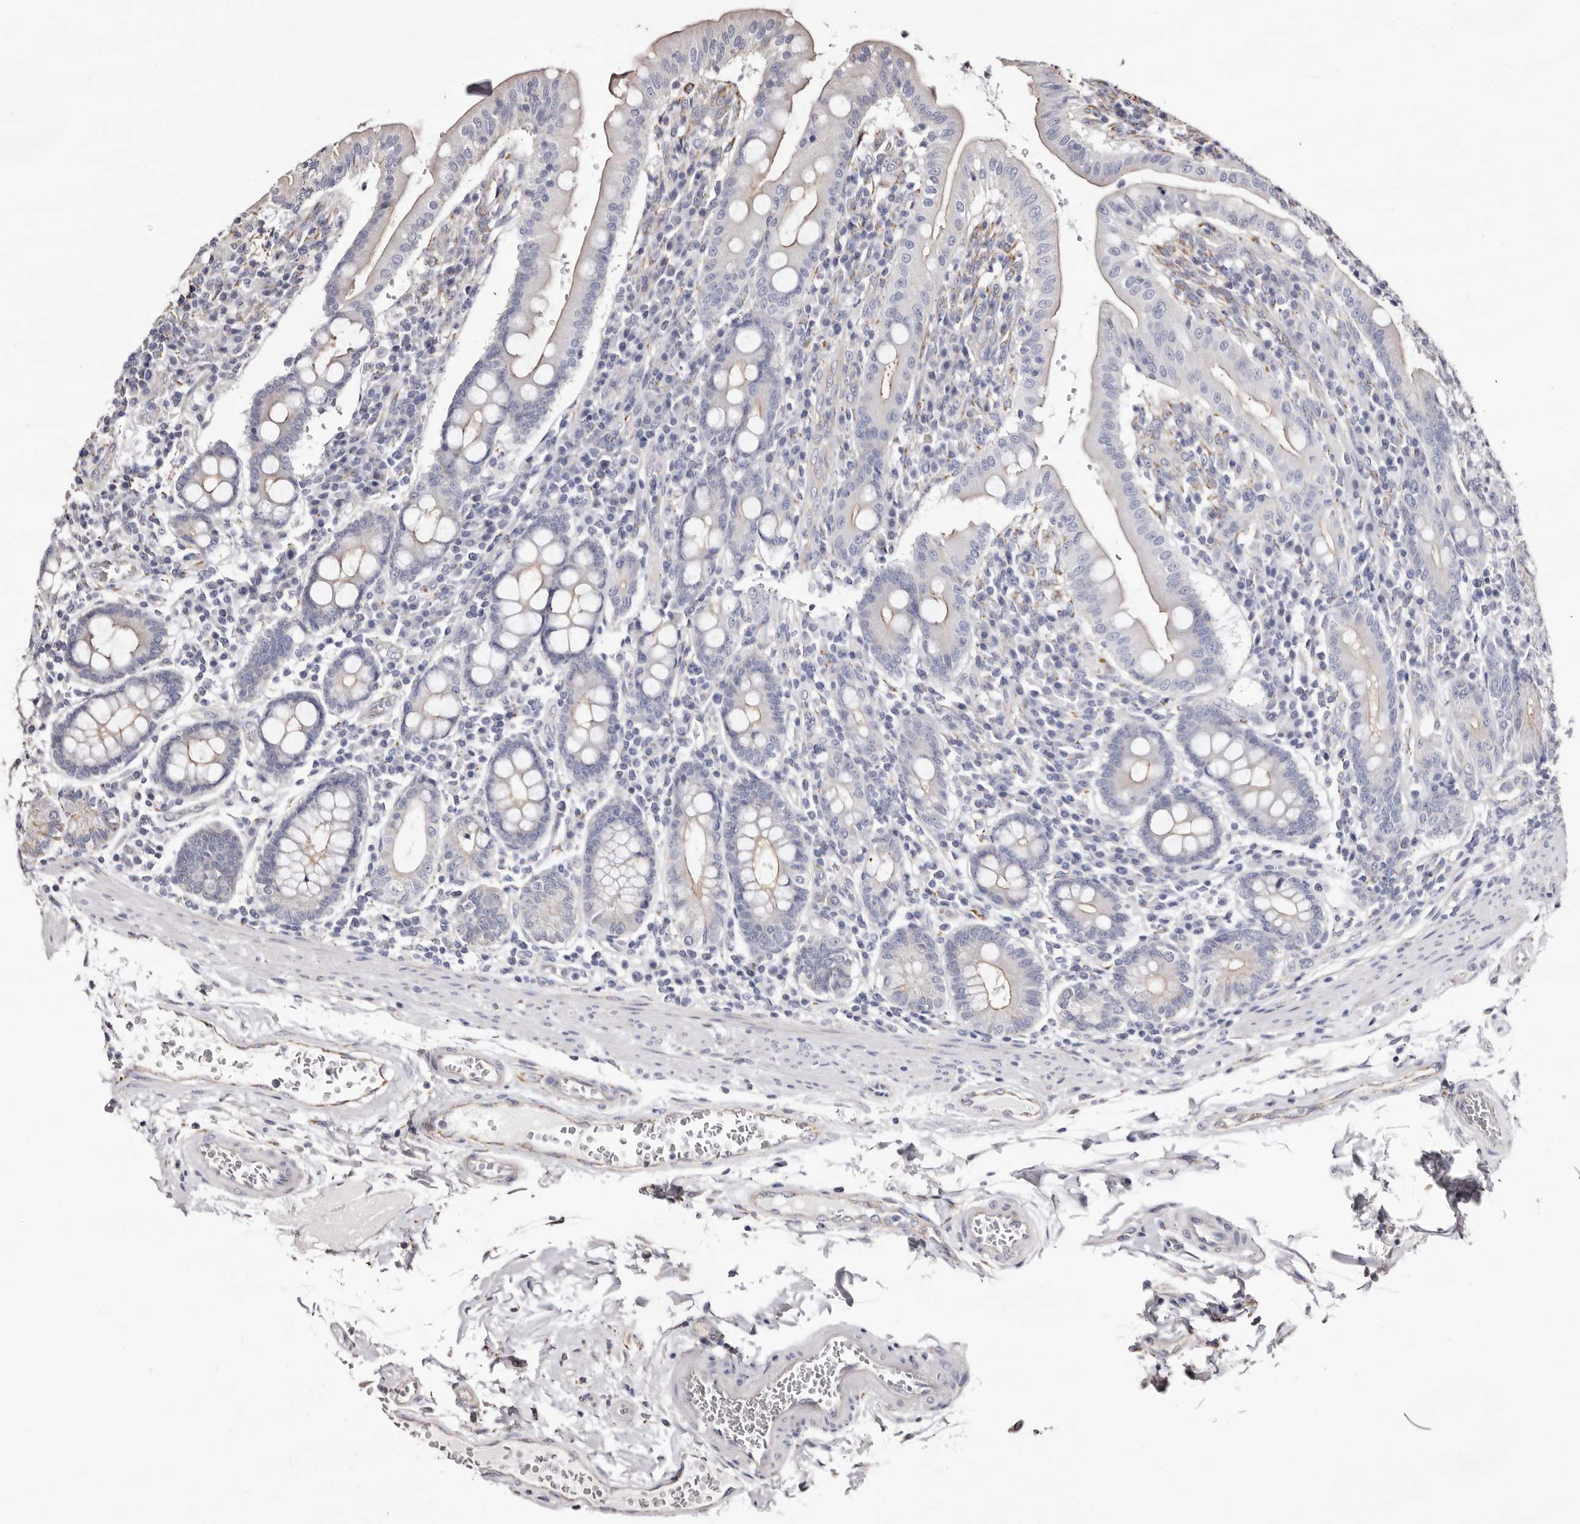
{"staining": {"intensity": "moderate", "quantity": "25%-75%", "location": "cytoplasmic/membranous"}, "tissue": "duodenum", "cell_type": "Glandular cells", "image_type": "normal", "snomed": [{"axis": "morphology", "description": "Normal tissue, NOS"}, {"axis": "morphology", "description": "Adenocarcinoma, NOS"}, {"axis": "topography", "description": "Pancreas"}, {"axis": "topography", "description": "Duodenum"}], "caption": "Immunohistochemical staining of unremarkable human duodenum demonstrates 25%-75% levels of moderate cytoplasmic/membranous protein positivity in about 25%-75% of glandular cells.", "gene": "LUZP1", "patient": {"sex": "male", "age": 50}}